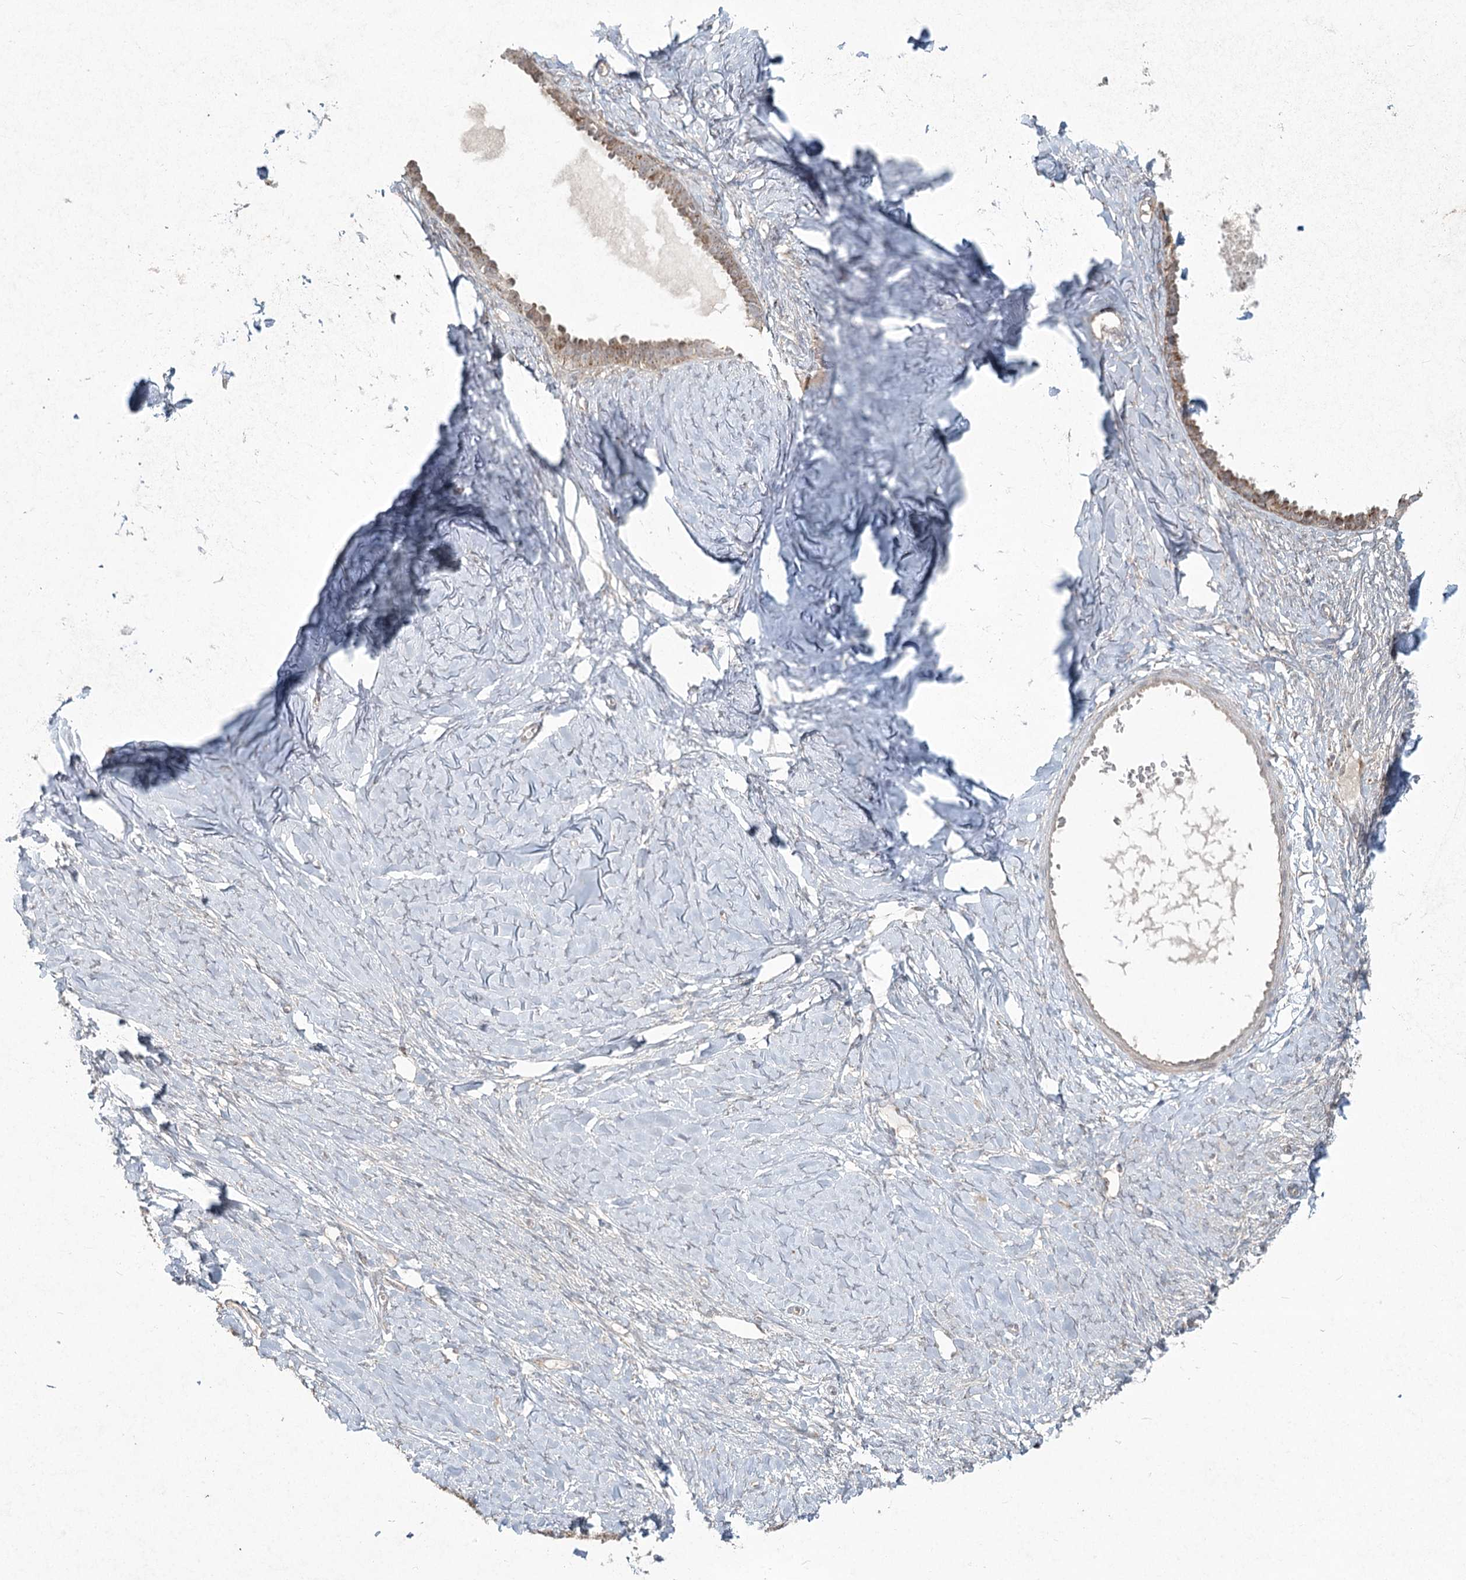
{"staining": {"intensity": "moderate", "quantity": ">75%", "location": "cytoplasmic/membranous"}, "tissue": "ovarian cancer", "cell_type": "Tumor cells", "image_type": "cancer", "snomed": [{"axis": "morphology", "description": "Cystadenocarcinoma, serous, NOS"}, {"axis": "topography", "description": "Ovary"}], "caption": "Protein expression analysis of human ovarian serous cystadenocarcinoma reveals moderate cytoplasmic/membranous expression in approximately >75% of tumor cells.", "gene": "LACTB", "patient": {"sex": "female", "age": 79}}